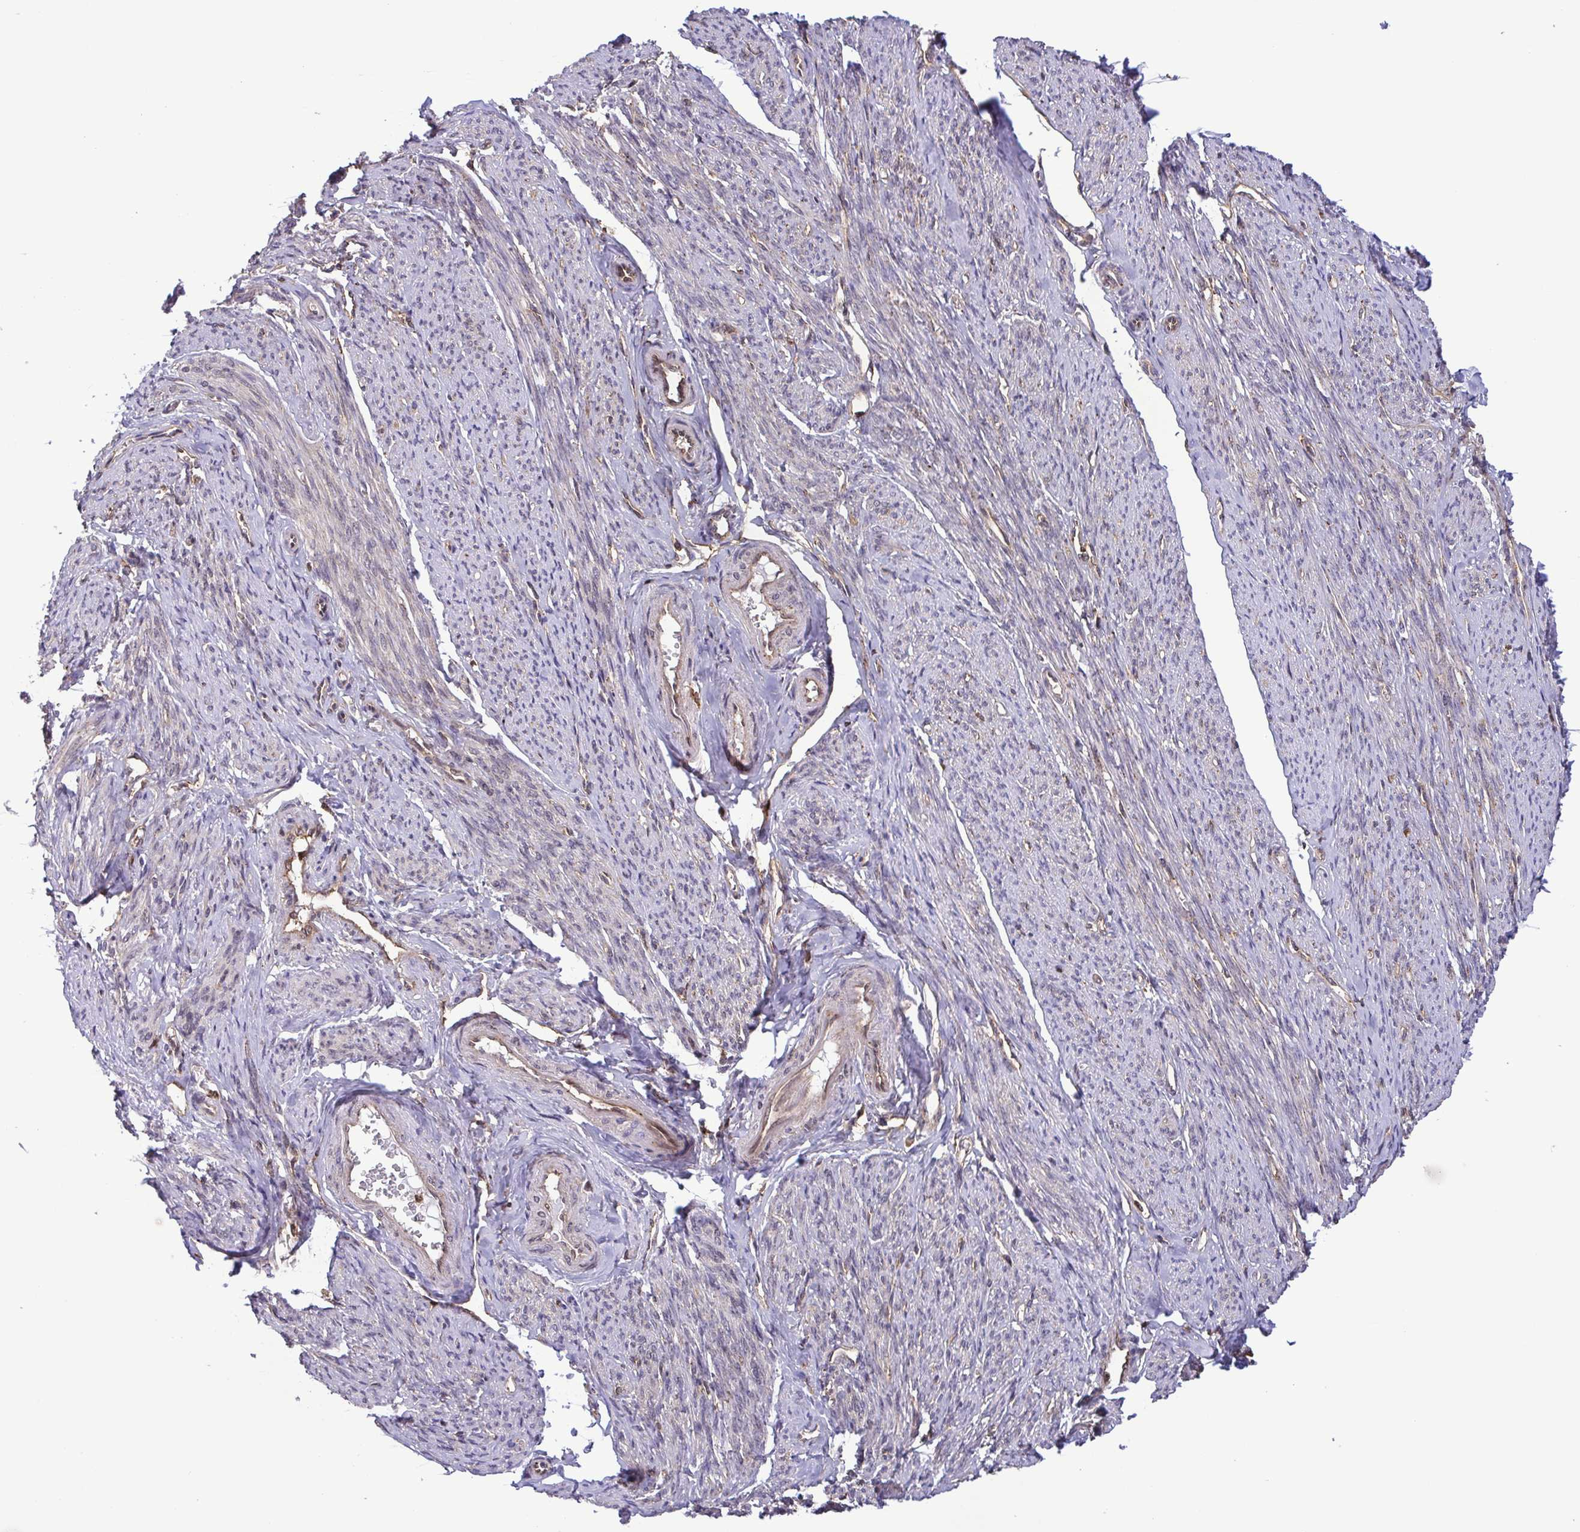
{"staining": {"intensity": "weak", "quantity": "<25%", "location": "nuclear"}, "tissue": "smooth muscle", "cell_type": "Smooth muscle cells", "image_type": "normal", "snomed": [{"axis": "morphology", "description": "Normal tissue, NOS"}, {"axis": "topography", "description": "Smooth muscle"}], "caption": "A high-resolution histopathology image shows immunohistochemistry (IHC) staining of normal smooth muscle, which shows no significant positivity in smooth muscle cells. Nuclei are stained in blue.", "gene": "CHMP1B", "patient": {"sex": "female", "age": 65}}